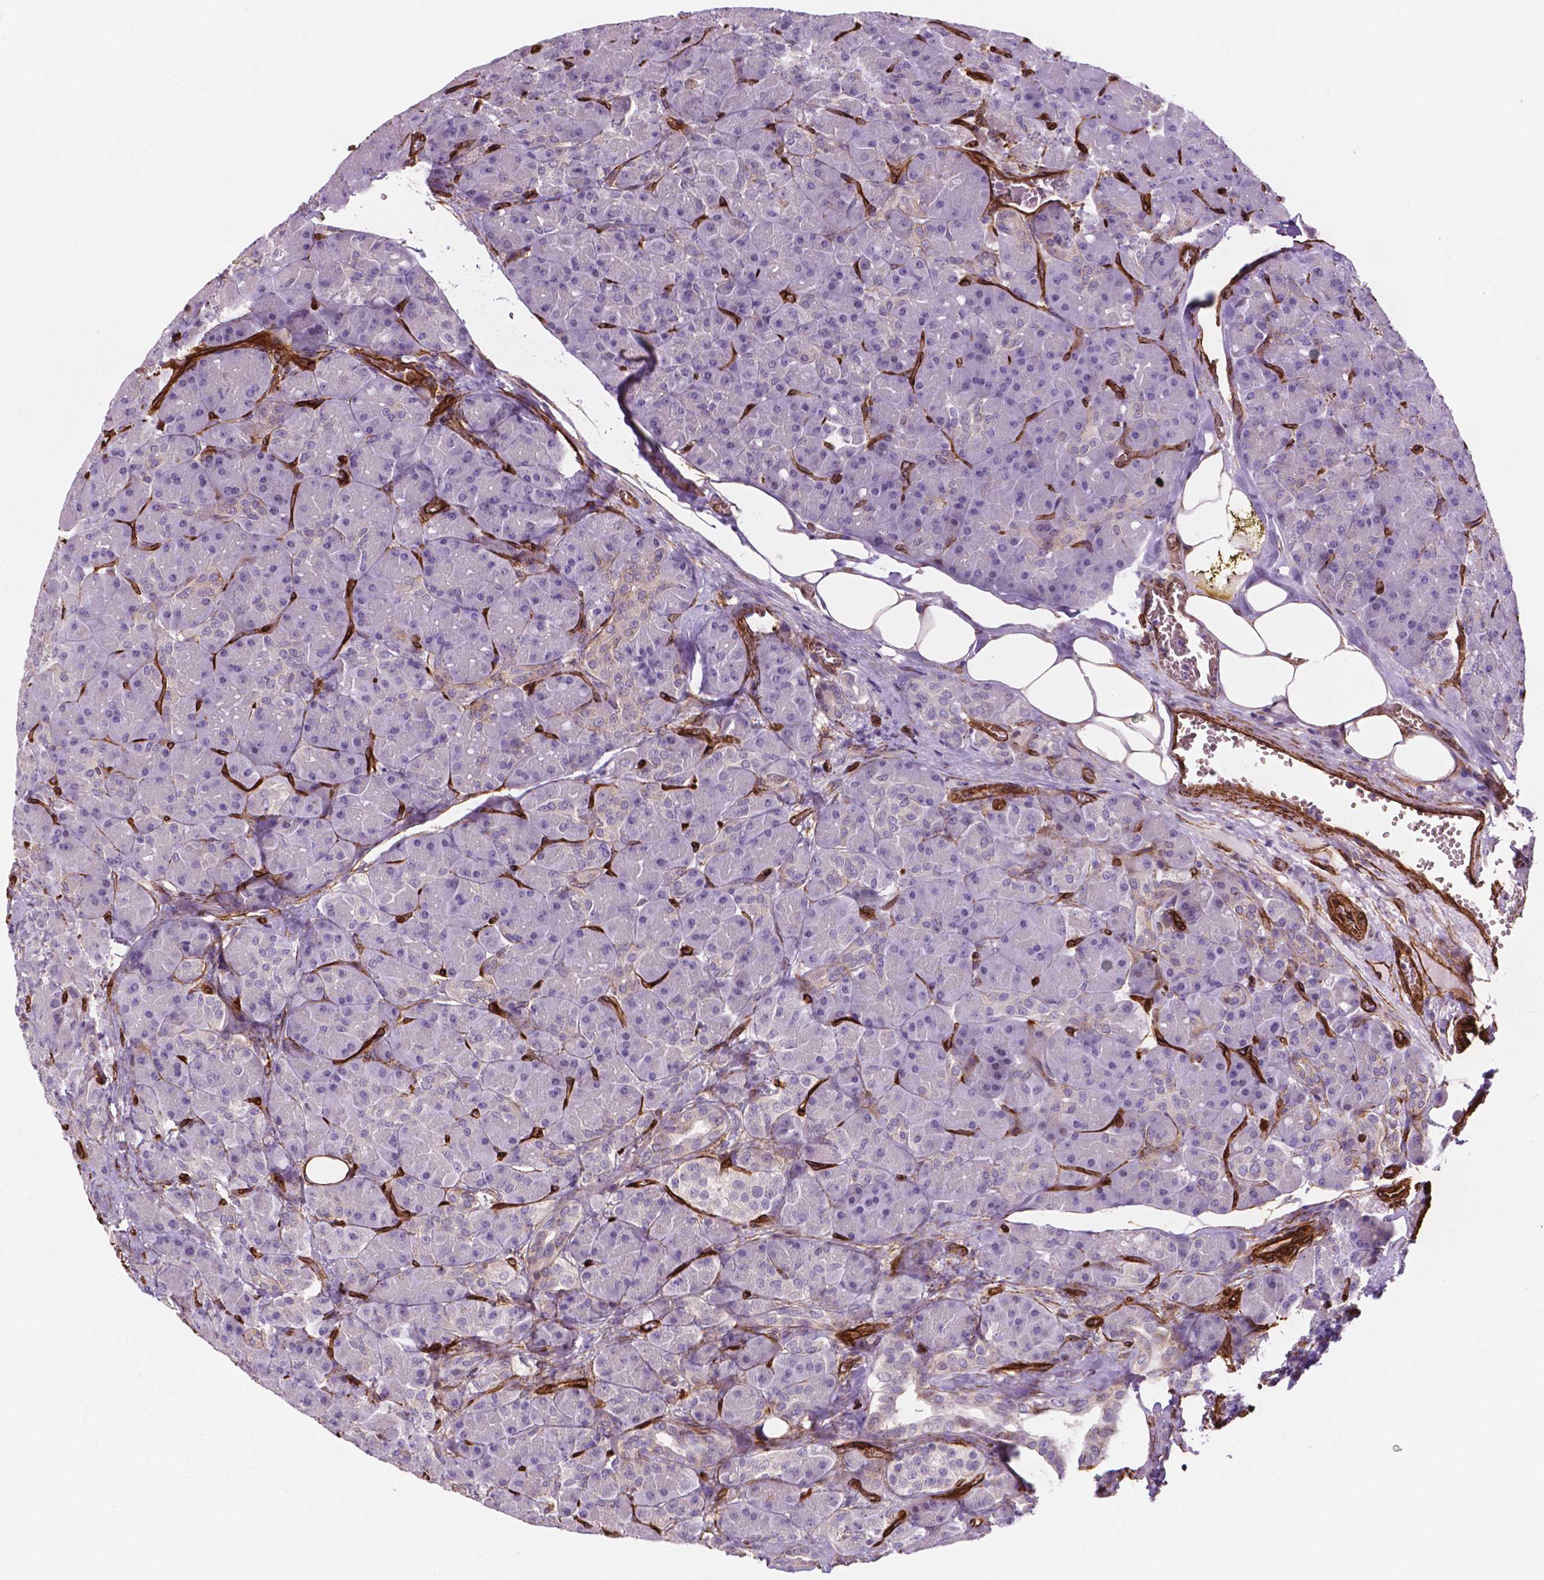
{"staining": {"intensity": "strong", "quantity": "<25%", "location": "cytoplasmic/membranous"}, "tissue": "pancreas", "cell_type": "Exocrine glandular cells", "image_type": "normal", "snomed": [{"axis": "morphology", "description": "Normal tissue, NOS"}, {"axis": "topography", "description": "Pancreas"}], "caption": "This image reveals immunohistochemistry (IHC) staining of normal pancreas, with medium strong cytoplasmic/membranous positivity in approximately <25% of exocrine glandular cells.", "gene": "EGFL8", "patient": {"sex": "male", "age": 55}}